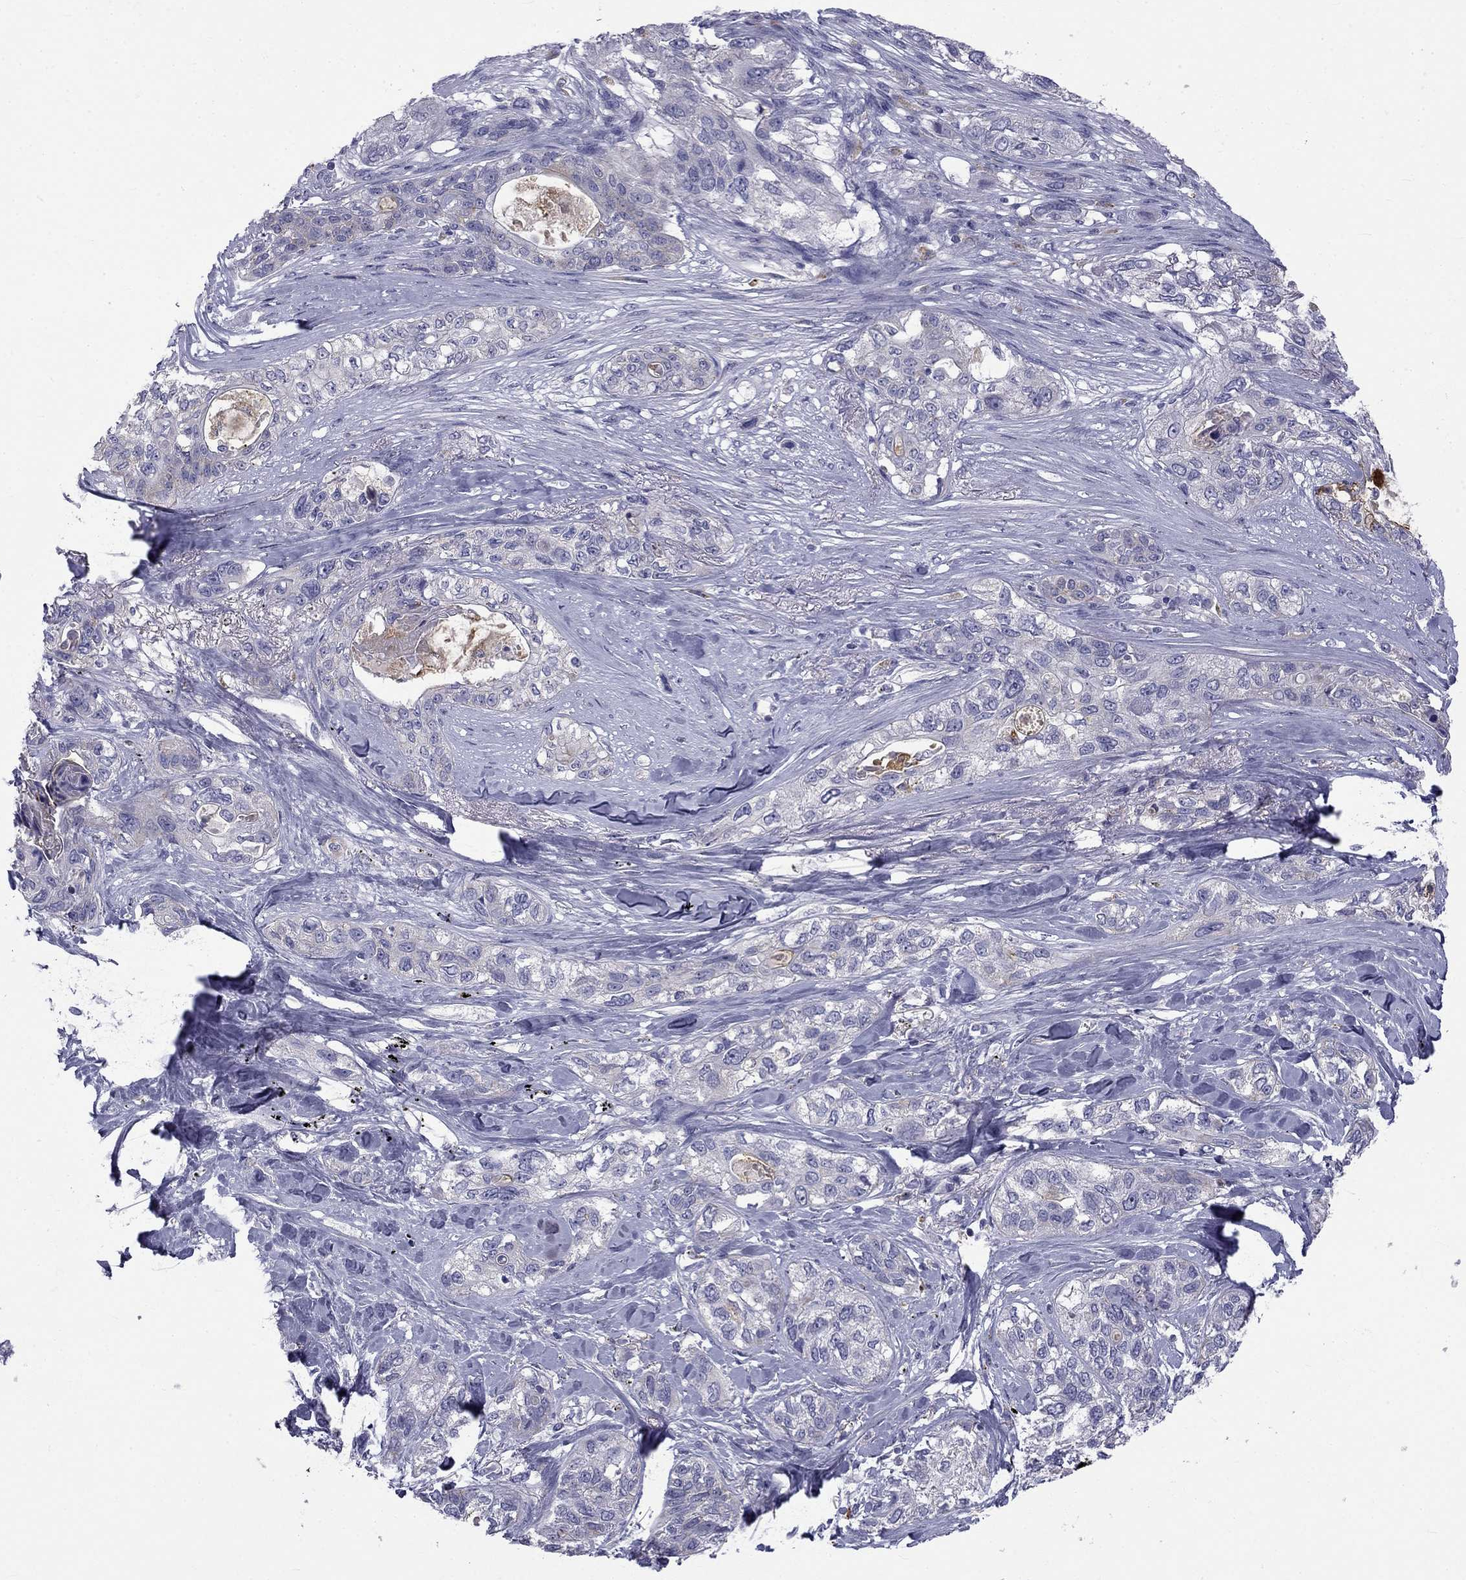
{"staining": {"intensity": "negative", "quantity": "none", "location": "none"}, "tissue": "lung cancer", "cell_type": "Tumor cells", "image_type": "cancer", "snomed": [{"axis": "morphology", "description": "Squamous cell carcinoma, NOS"}, {"axis": "topography", "description": "Lung"}], "caption": "IHC of human squamous cell carcinoma (lung) shows no staining in tumor cells.", "gene": "CLPSL2", "patient": {"sex": "female", "age": 70}}